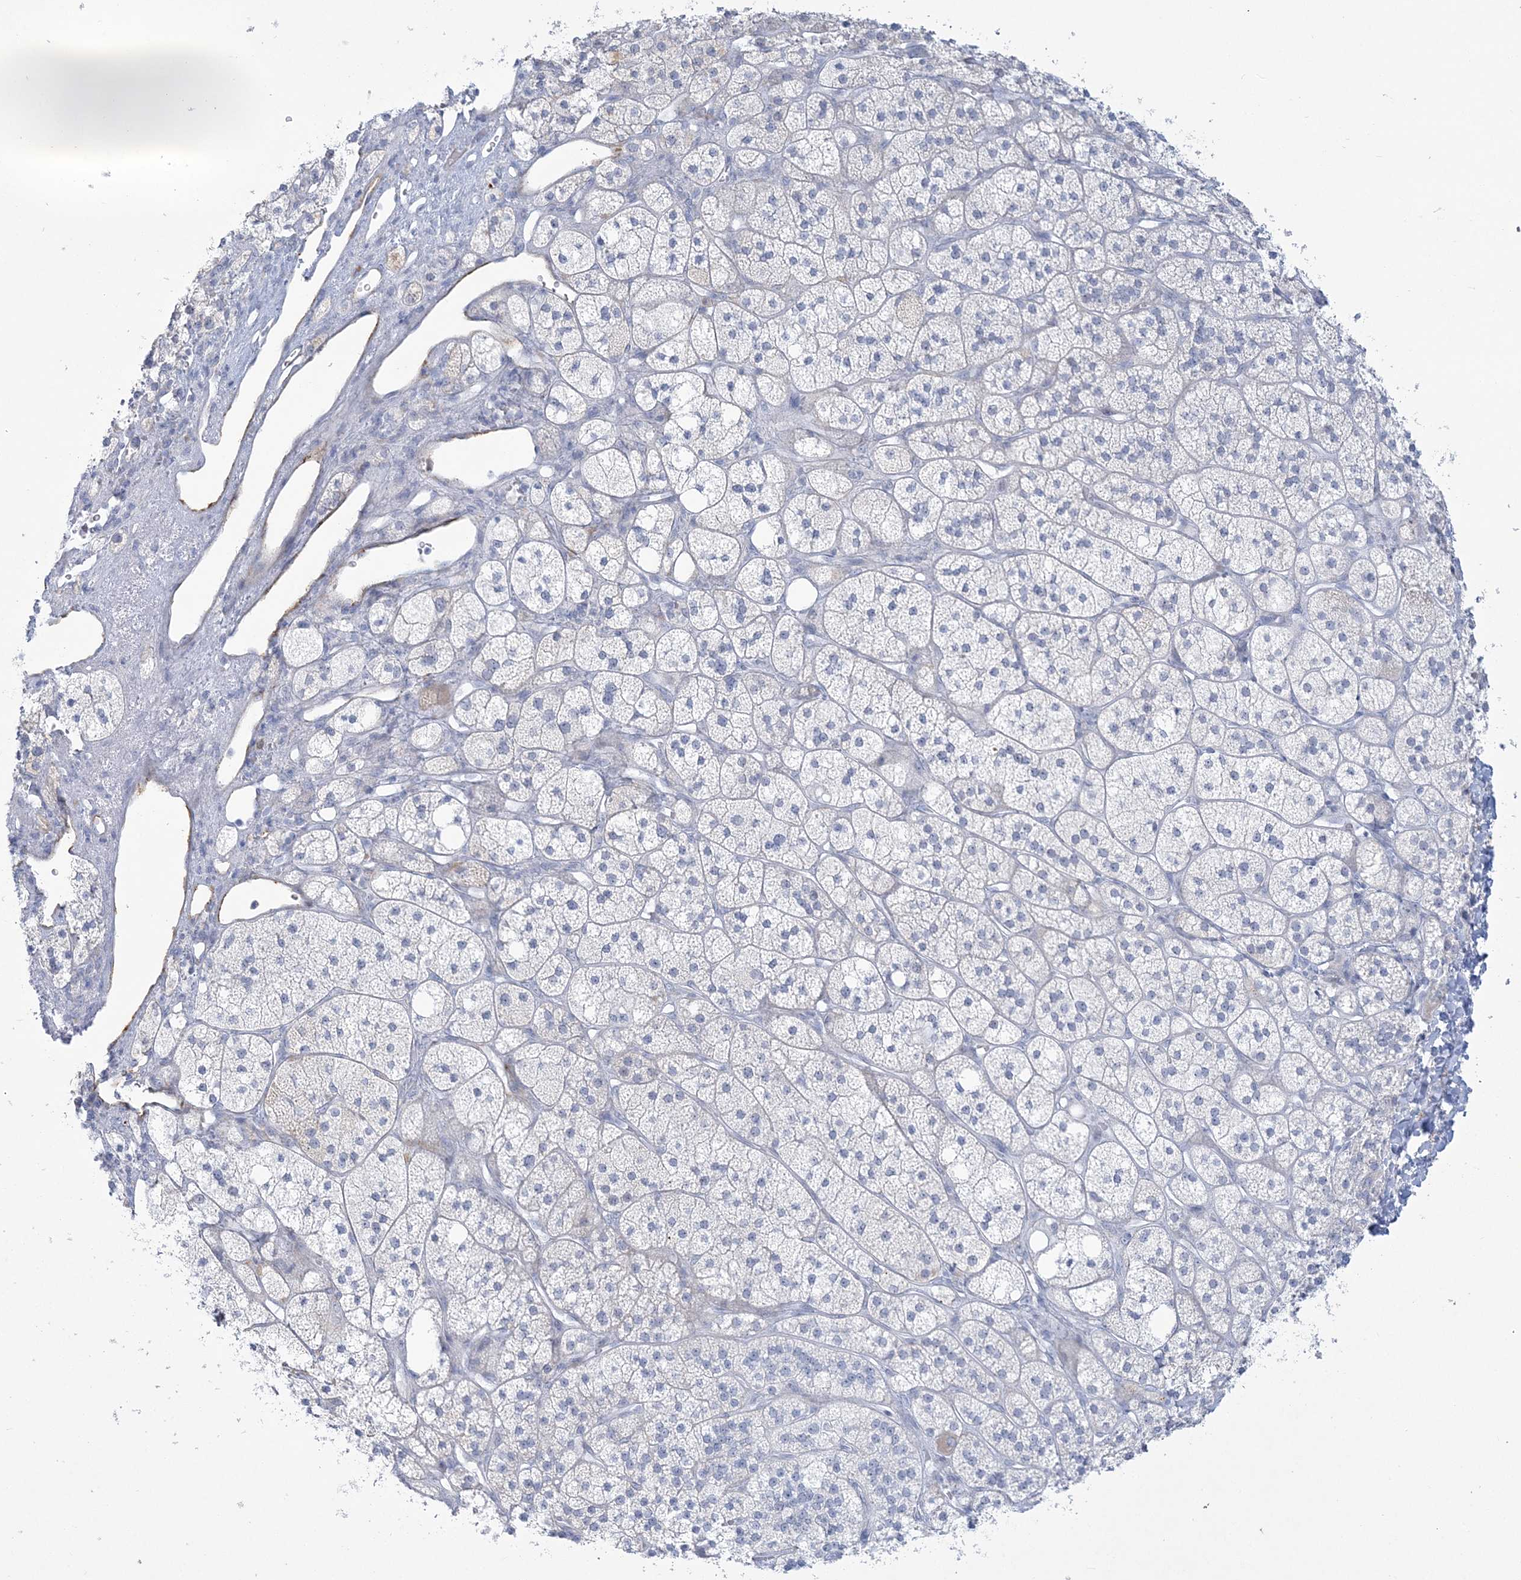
{"staining": {"intensity": "moderate", "quantity": "<25%", "location": "cytoplasmic/membranous"}, "tissue": "adrenal gland", "cell_type": "Glandular cells", "image_type": "normal", "snomed": [{"axis": "morphology", "description": "Normal tissue, NOS"}, {"axis": "topography", "description": "Adrenal gland"}], "caption": "A brown stain labels moderate cytoplasmic/membranous staining of a protein in glandular cells of benign adrenal gland. The staining was performed using DAB to visualize the protein expression in brown, while the nuclei were stained in blue with hematoxylin (Magnification: 20x).", "gene": "ENSG00000288637", "patient": {"sex": "male", "age": 61}}